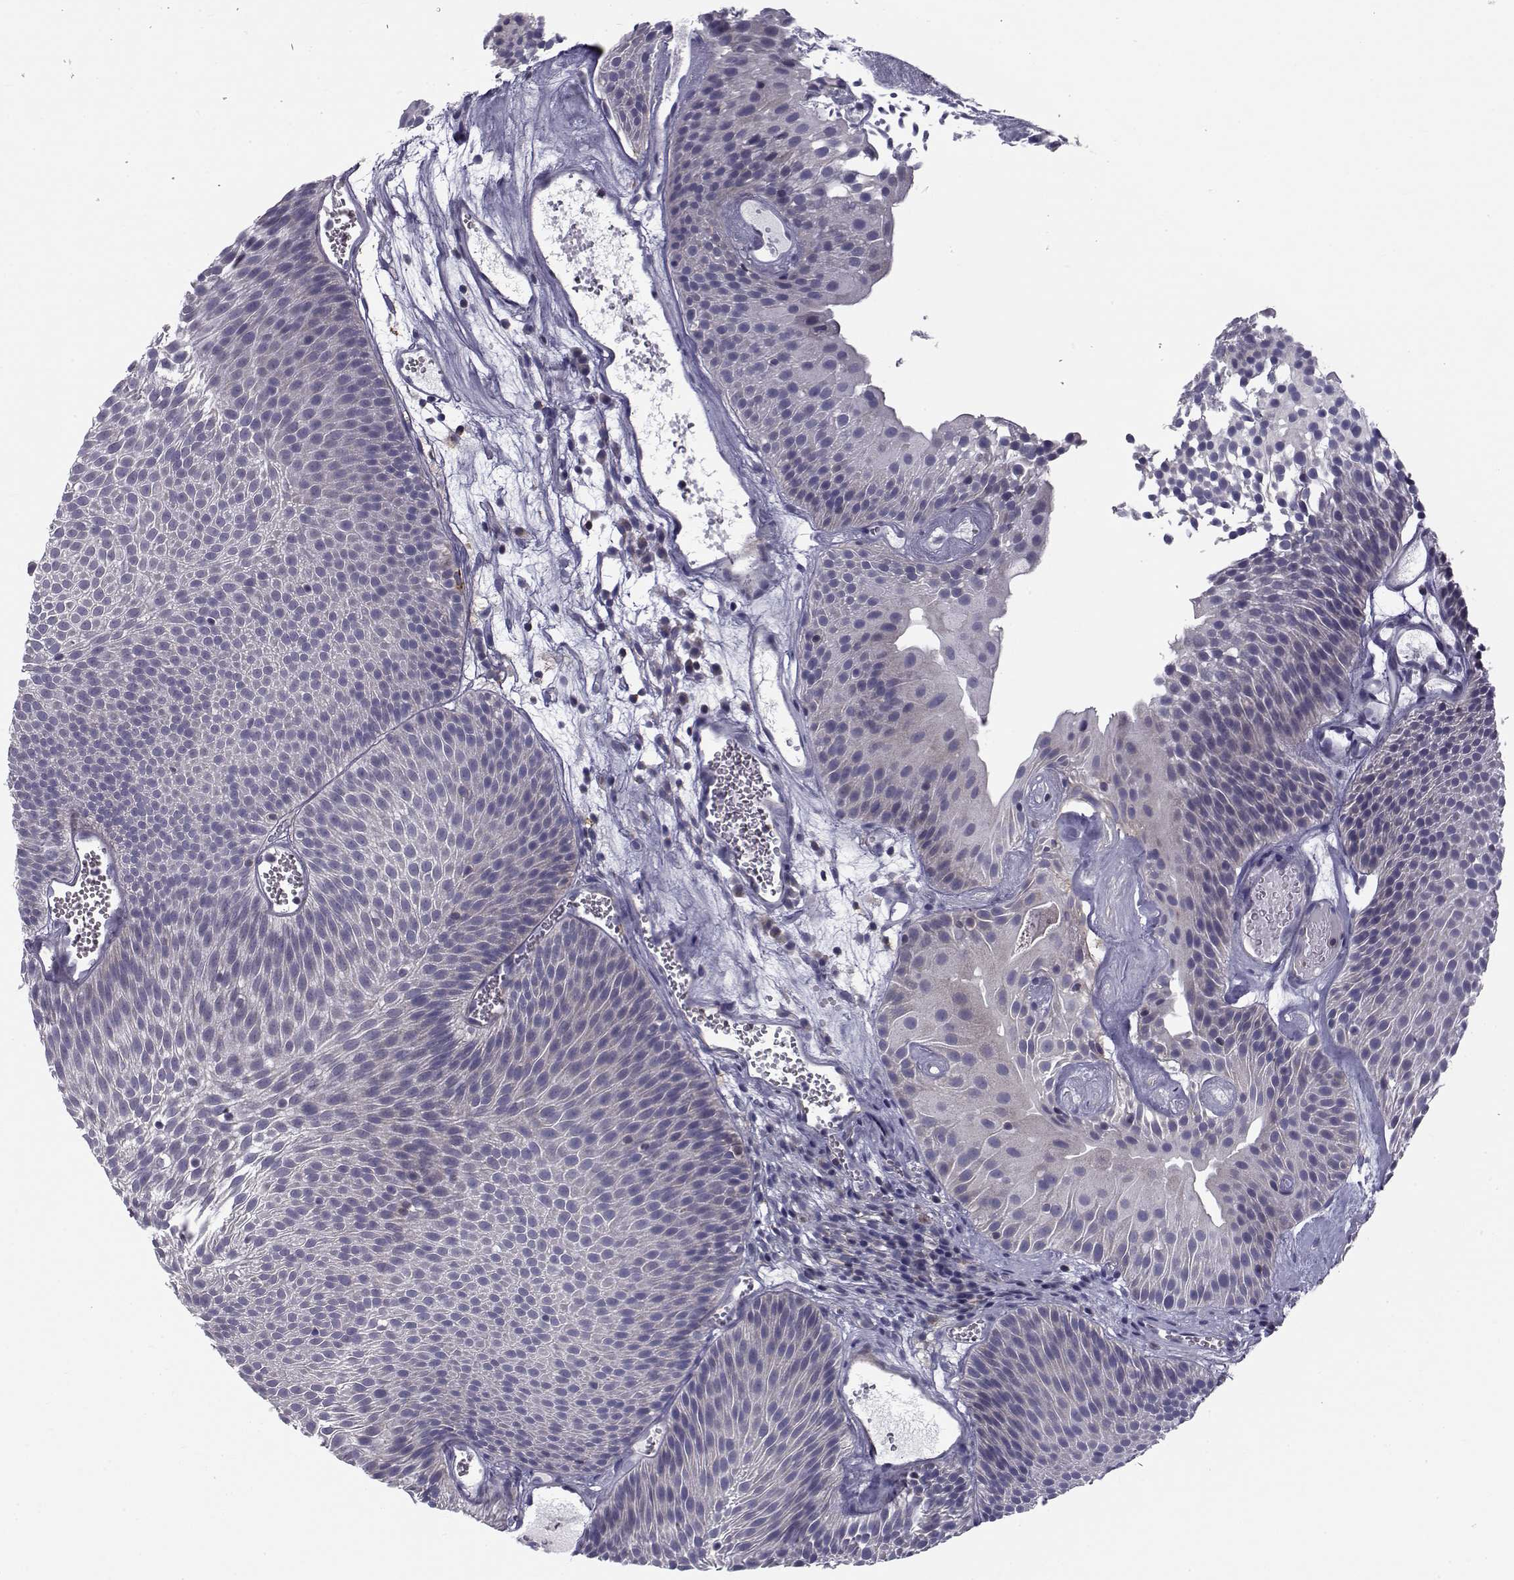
{"staining": {"intensity": "negative", "quantity": "none", "location": "none"}, "tissue": "urothelial cancer", "cell_type": "Tumor cells", "image_type": "cancer", "snomed": [{"axis": "morphology", "description": "Urothelial carcinoma, Low grade"}, {"axis": "topography", "description": "Urinary bladder"}], "caption": "An immunohistochemistry photomicrograph of urothelial cancer is shown. There is no staining in tumor cells of urothelial cancer.", "gene": "LRRC27", "patient": {"sex": "male", "age": 52}}